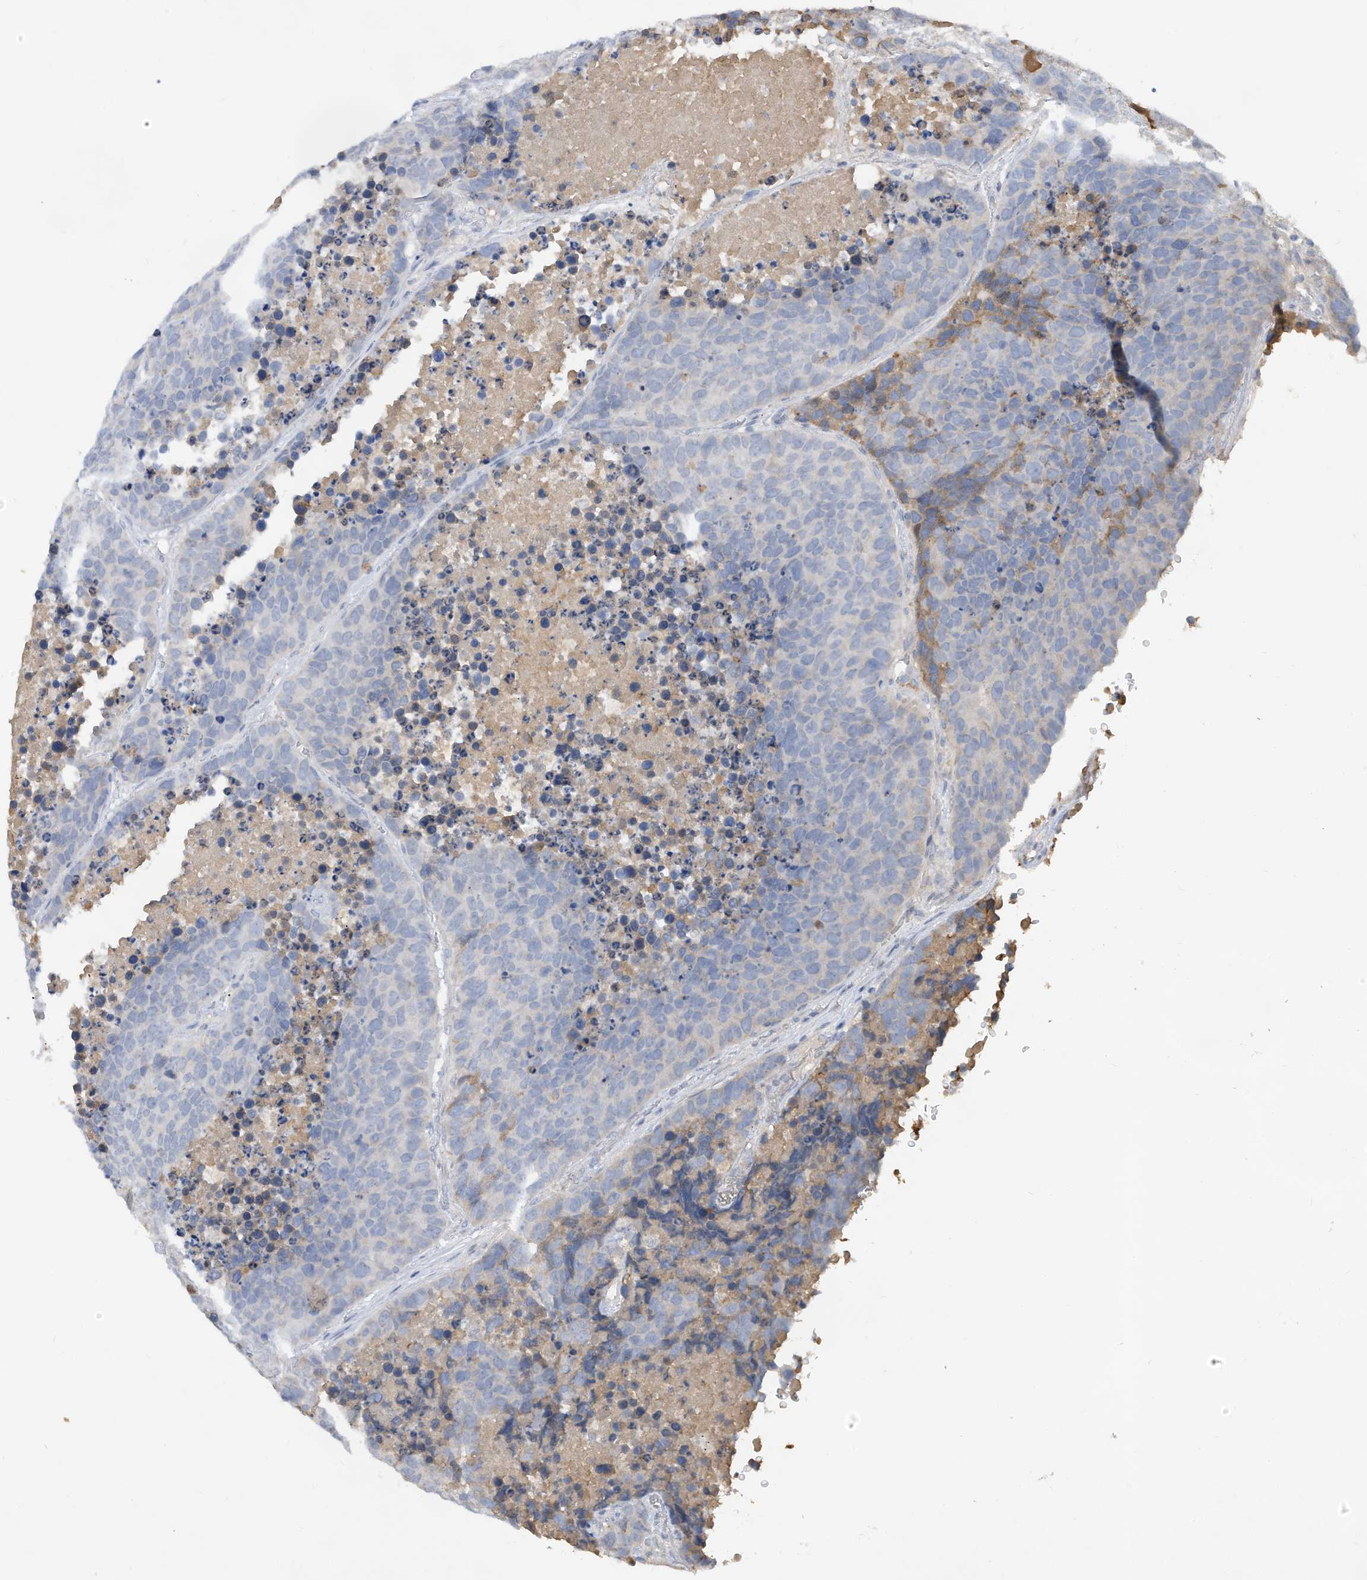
{"staining": {"intensity": "negative", "quantity": "none", "location": "none"}, "tissue": "carcinoid", "cell_type": "Tumor cells", "image_type": "cancer", "snomed": [{"axis": "morphology", "description": "Carcinoid, malignant, NOS"}, {"axis": "topography", "description": "Lung"}], "caption": "A high-resolution photomicrograph shows IHC staining of carcinoid (malignant), which demonstrates no significant positivity in tumor cells.", "gene": "HAS3", "patient": {"sex": "male", "age": 60}}